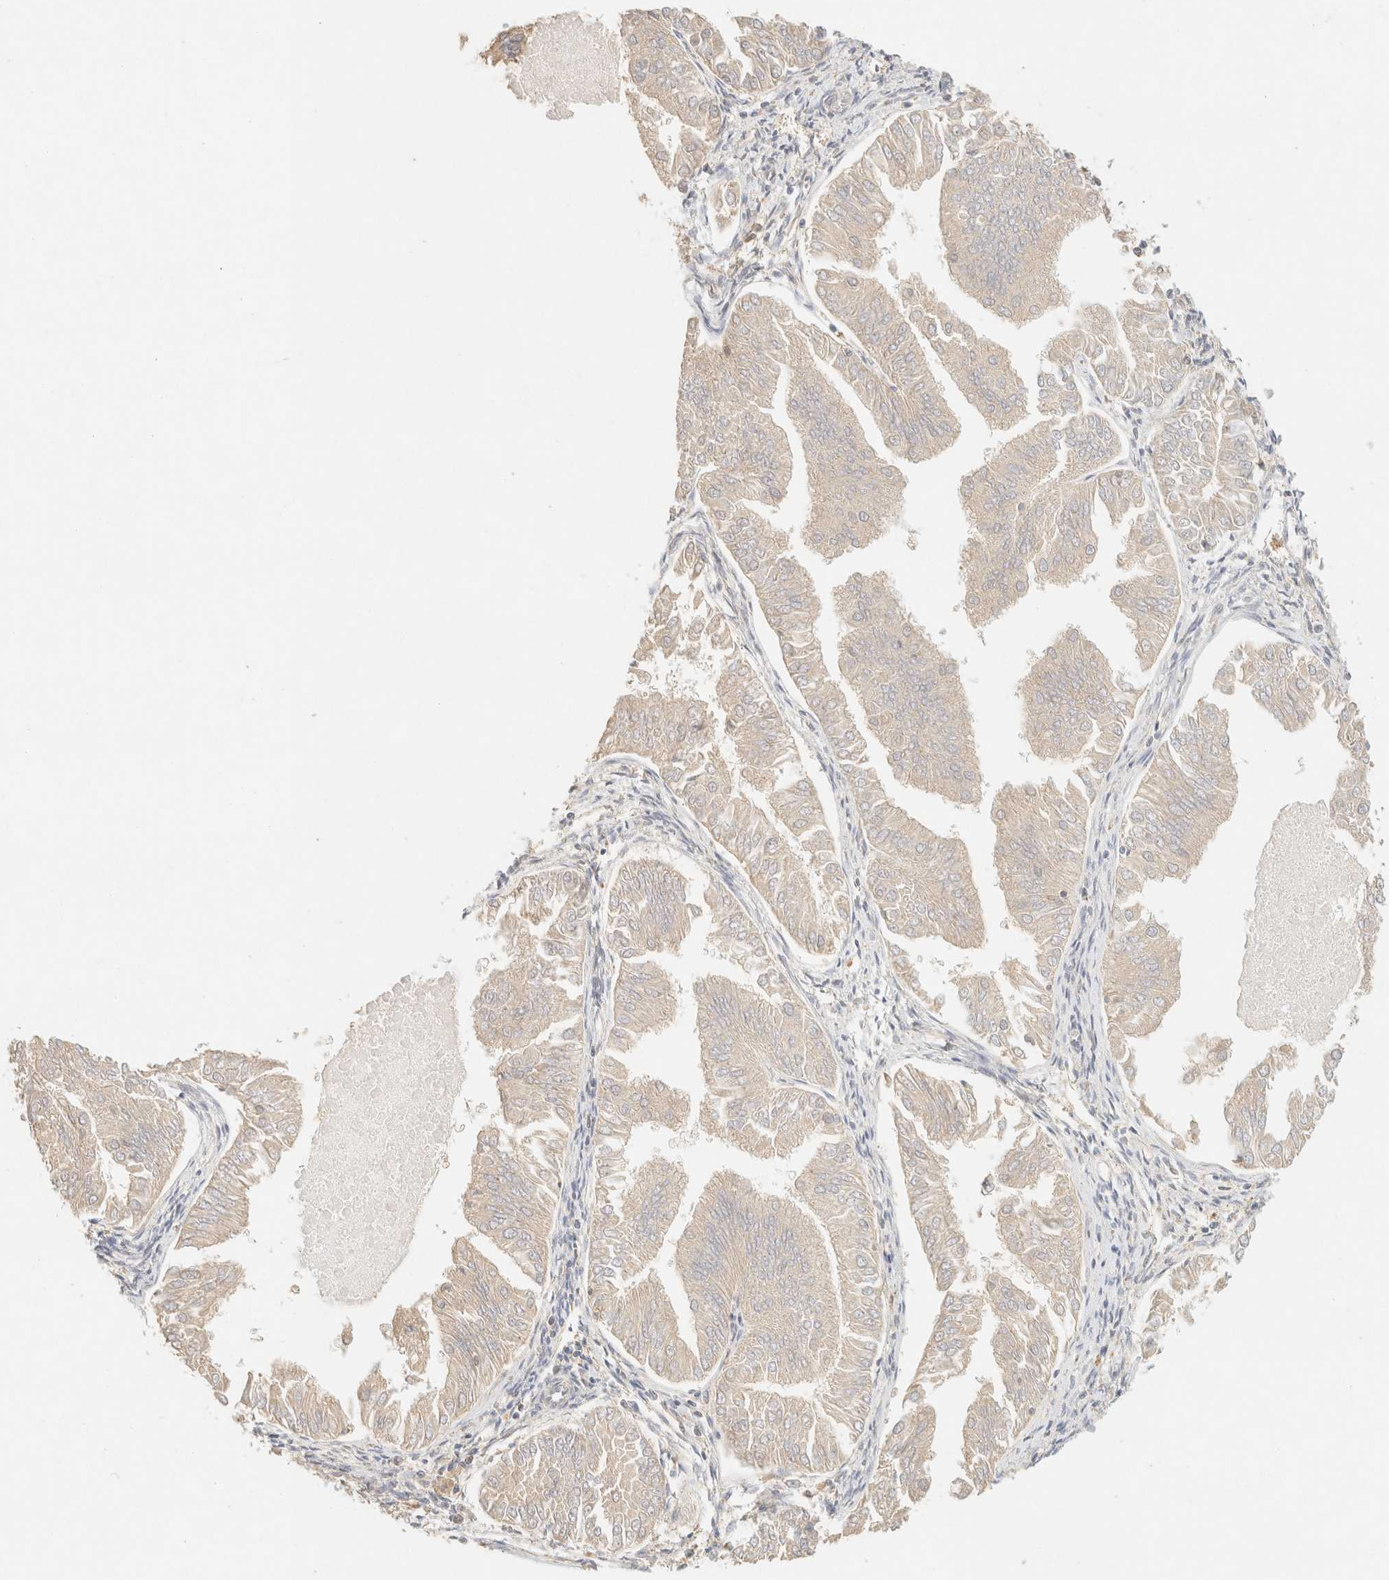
{"staining": {"intensity": "negative", "quantity": "none", "location": "none"}, "tissue": "endometrial cancer", "cell_type": "Tumor cells", "image_type": "cancer", "snomed": [{"axis": "morphology", "description": "Adenocarcinoma, NOS"}, {"axis": "topography", "description": "Endometrium"}], "caption": "Immunohistochemical staining of human endometrial adenocarcinoma demonstrates no significant staining in tumor cells.", "gene": "TIMD4", "patient": {"sex": "female", "age": 53}}